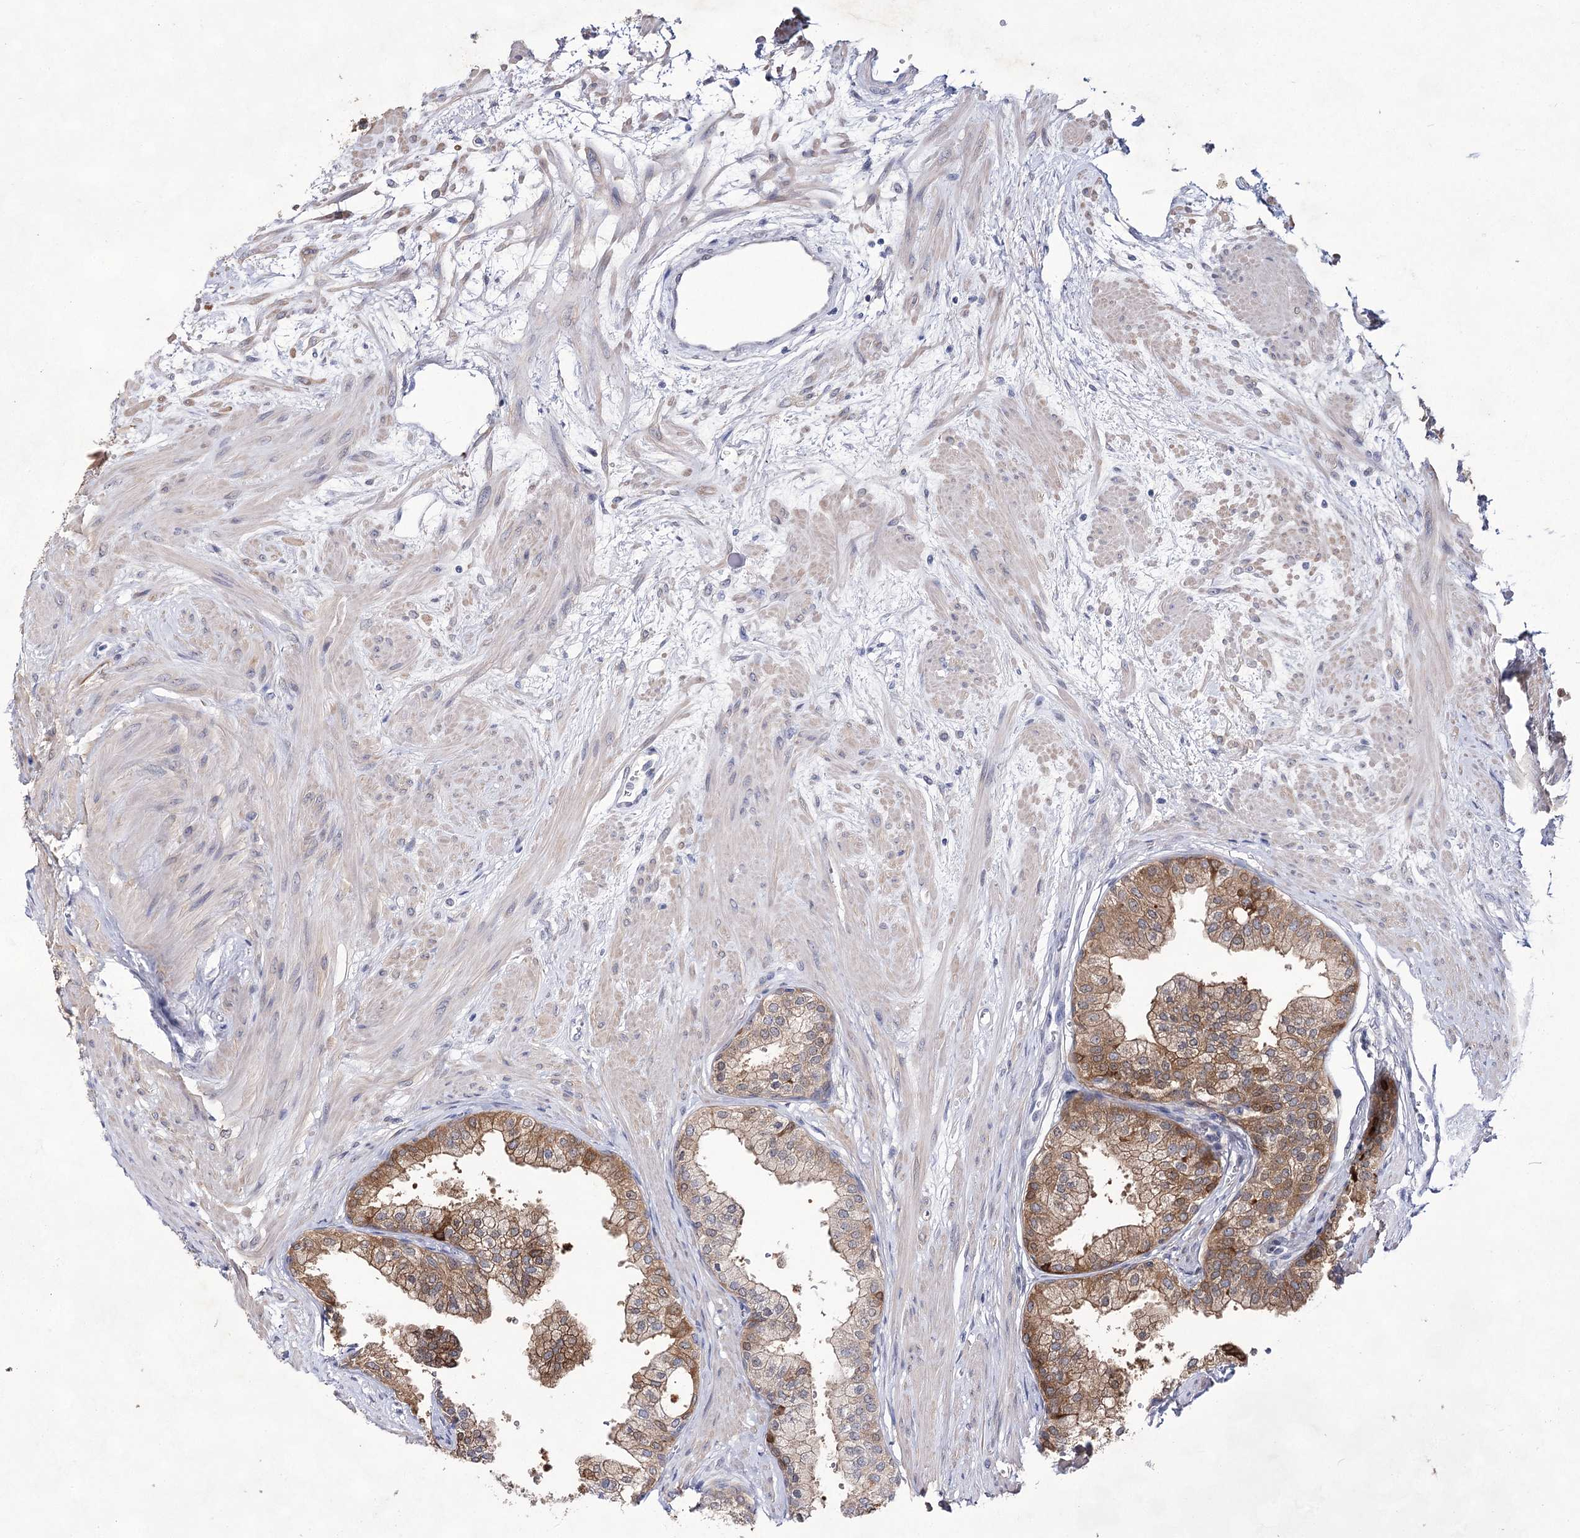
{"staining": {"intensity": "moderate", "quantity": ">75%", "location": "cytoplasmic/membranous"}, "tissue": "prostate", "cell_type": "Glandular cells", "image_type": "normal", "snomed": [{"axis": "morphology", "description": "Normal tissue, NOS"}, {"axis": "topography", "description": "Prostate"}], "caption": "Moderate cytoplasmic/membranous staining for a protein is identified in about >75% of glandular cells of normal prostate using IHC.", "gene": "UGDH", "patient": {"sex": "male", "age": 60}}